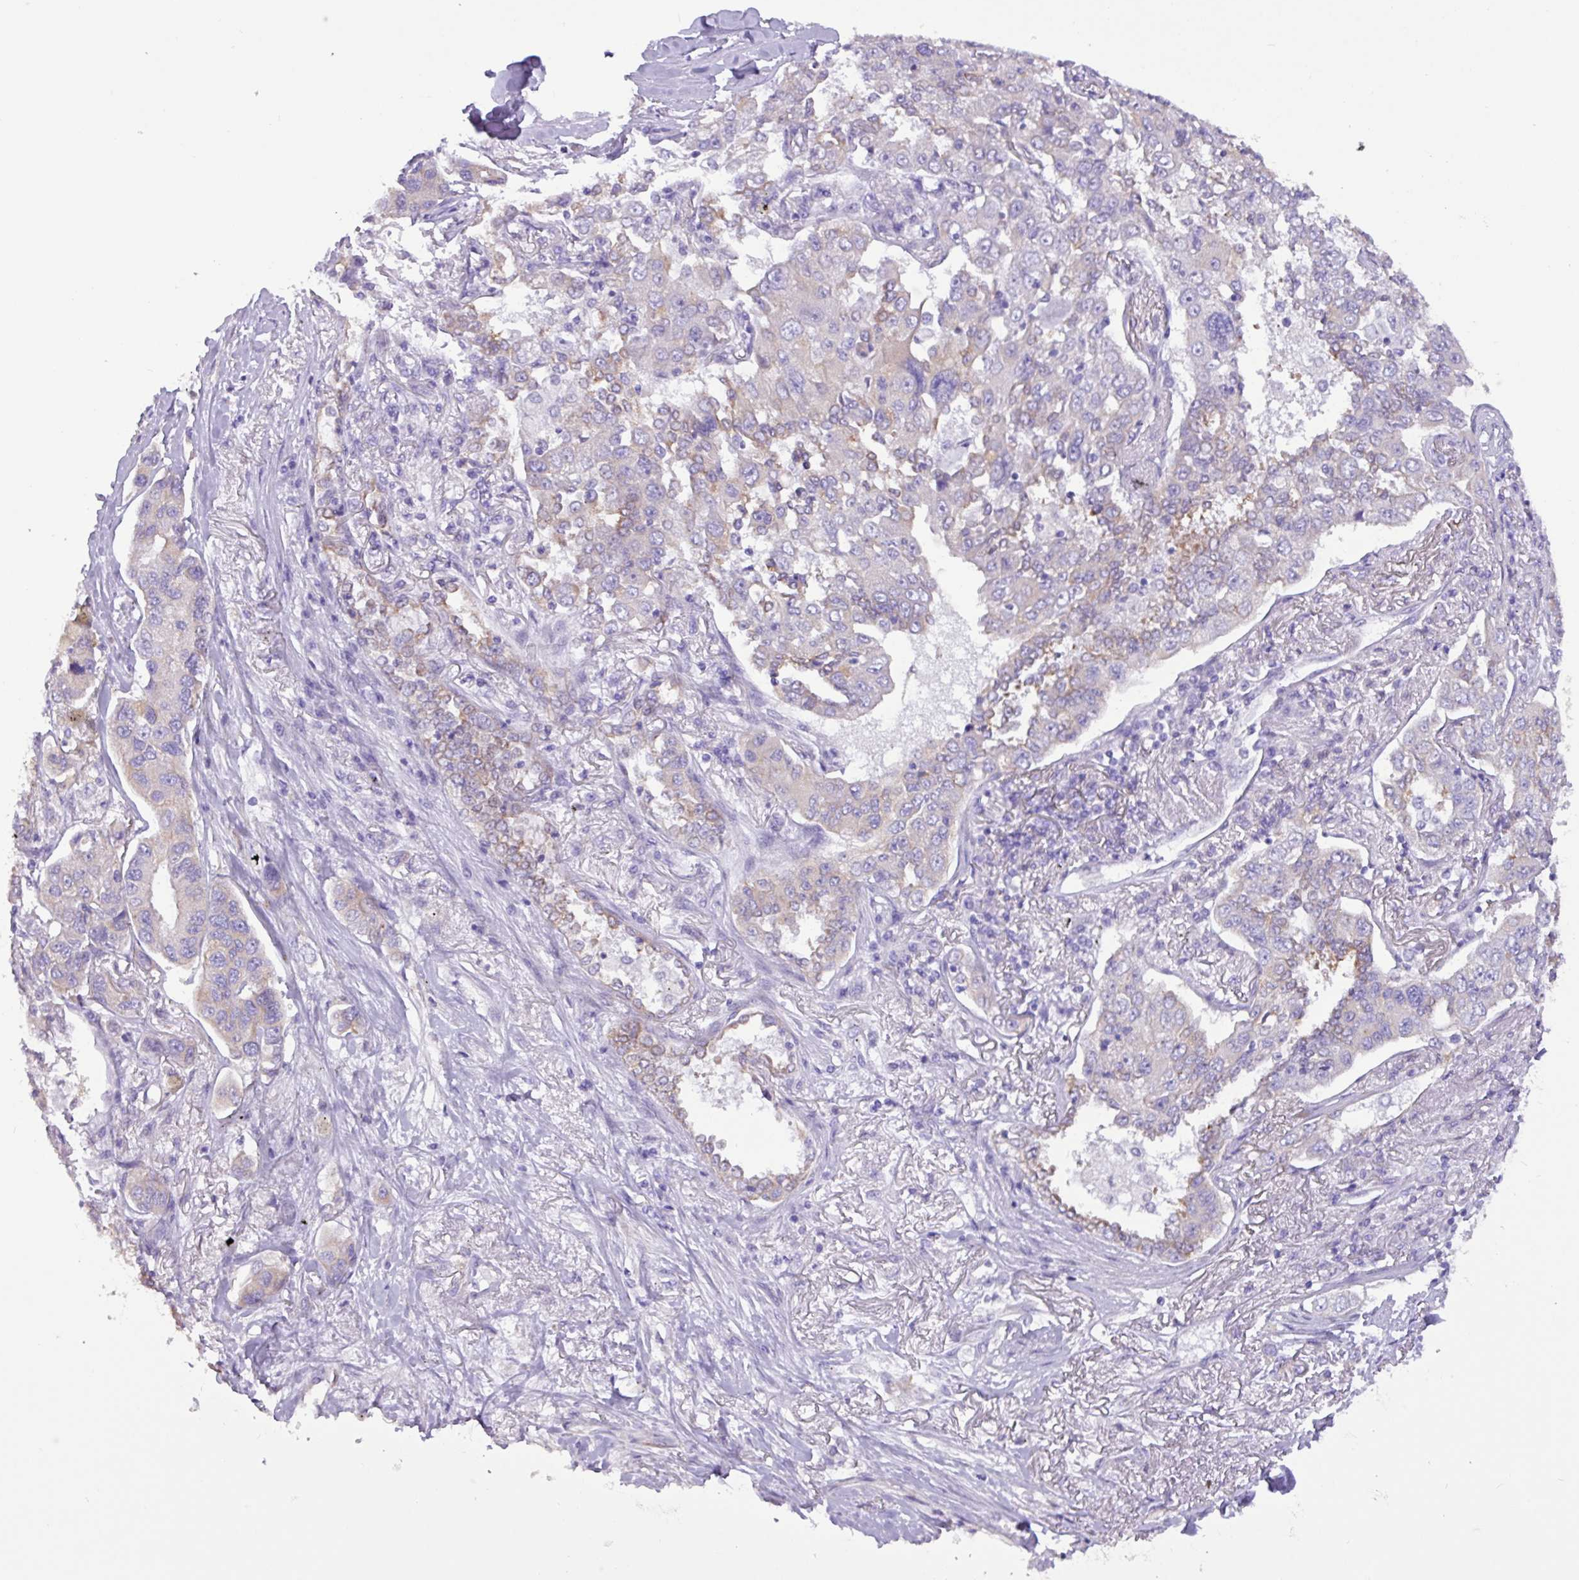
{"staining": {"intensity": "weak", "quantity": "<25%", "location": "cytoplasmic/membranous"}, "tissue": "lung cancer", "cell_type": "Tumor cells", "image_type": "cancer", "snomed": [{"axis": "morphology", "description": "Adenocarcinoma, NOS"}, {"axis": "topography", "description": "Lung"}], "caption": "A high-resolution micrograph shows immunohistochemistry (IHC) staining of lung adenocarcinoma, which reveals no significant positivity in tumor cells.", "gene": "SLC38A1", "patient": {"sex": "male", "age": 49}}